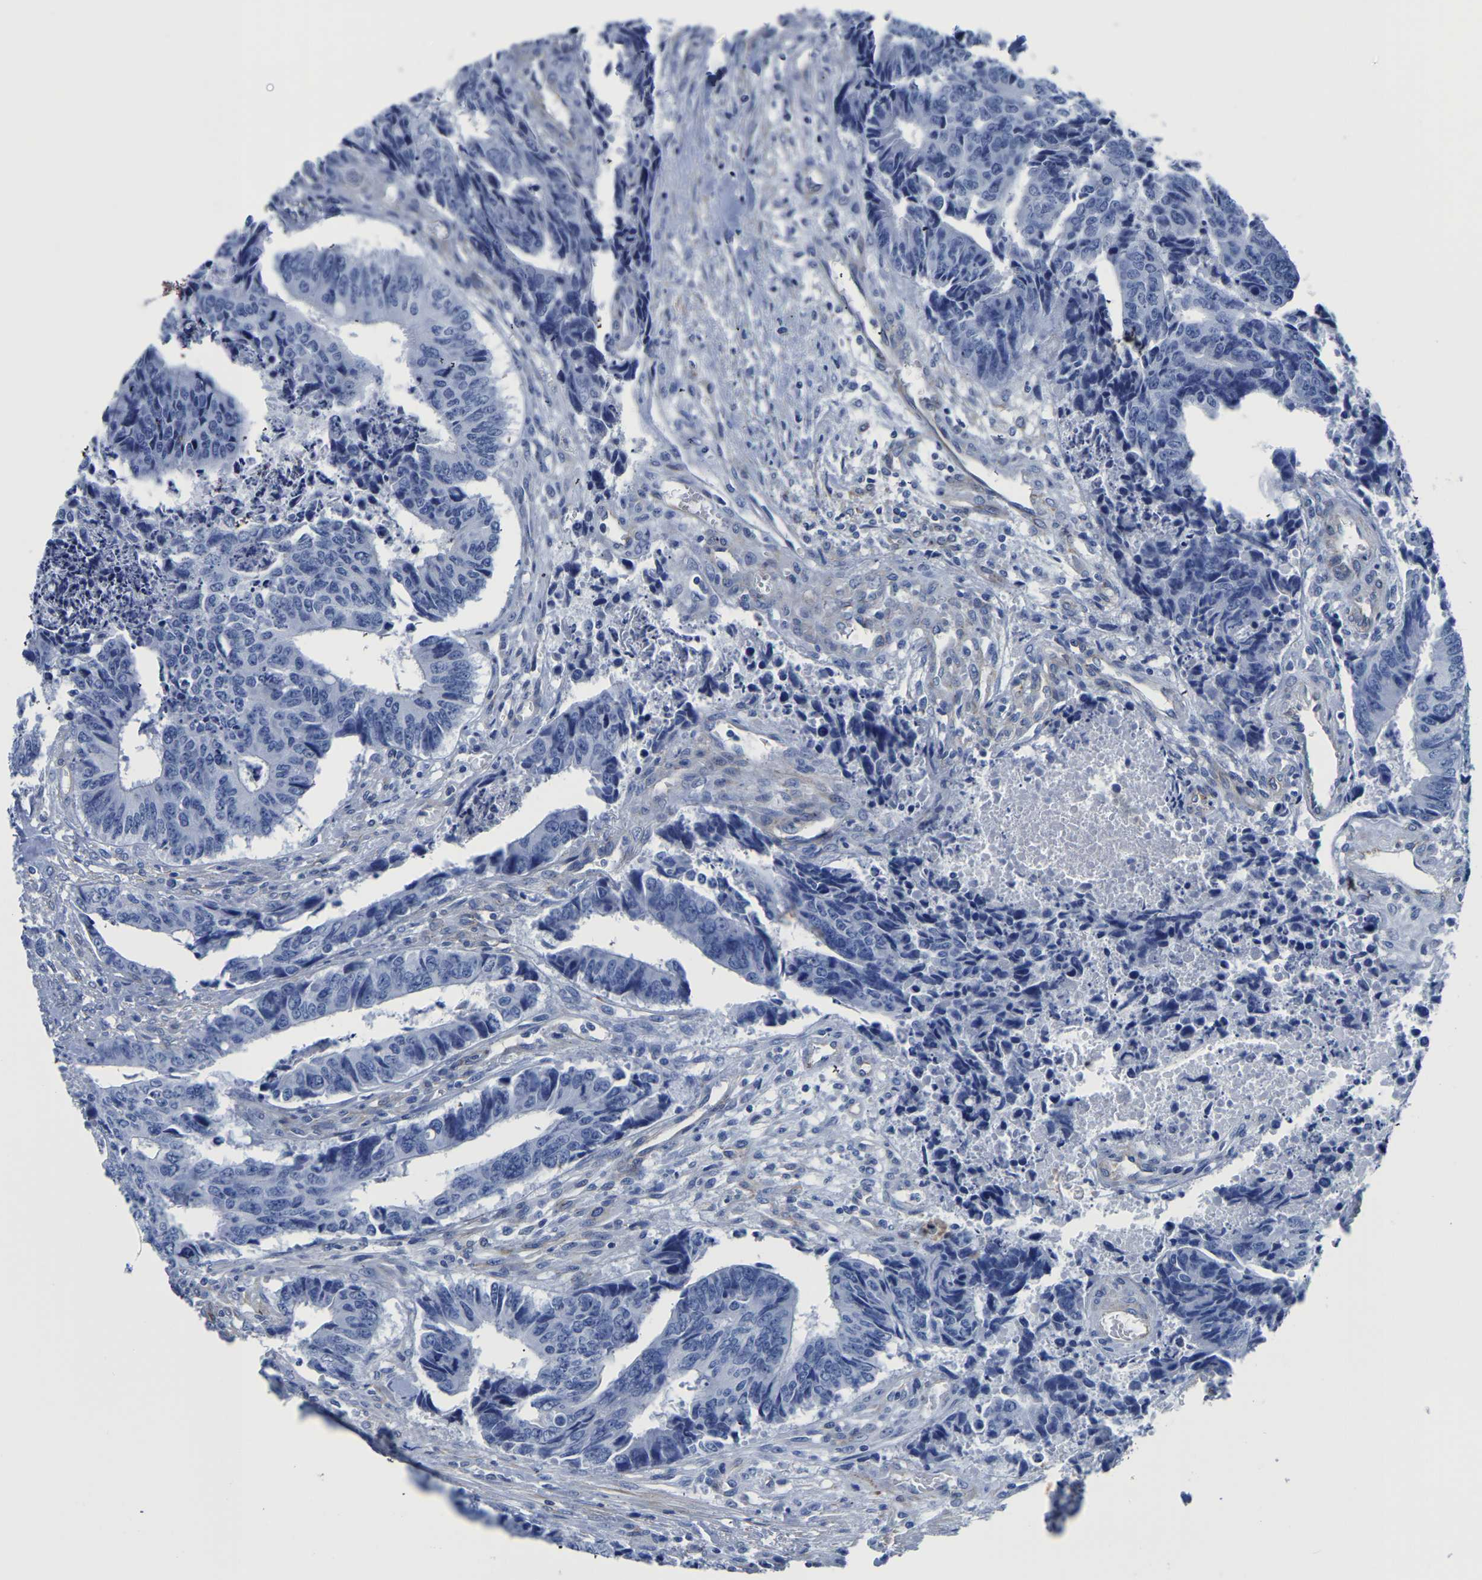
{"staining": {"intensity": "negative", "quantity": "none", "location": "none"}, "tissue": "colorectal cancer", "cell_type": "Tumor cells", "image_type": "cancer", "snomed": [{"axis": "morphology", "description": "Adenocarcinoma, NOS"}, {"axis": "topography", "description": "Rectum"}], "caption": "Immunohistochemistry histopathology image of adenocarcinoma (colorectal) stained for a protein (brown), which demonstrates no expression in tumor cells. Brightfield microscopy of immunohistochemistry stained with DAB (3,3'-diaminobenzidine) (brown) and hematoxylin (blue), captured at high magnification.", "gene": "SLC45A3", "patient": {"sex": "male", "age": 84}}